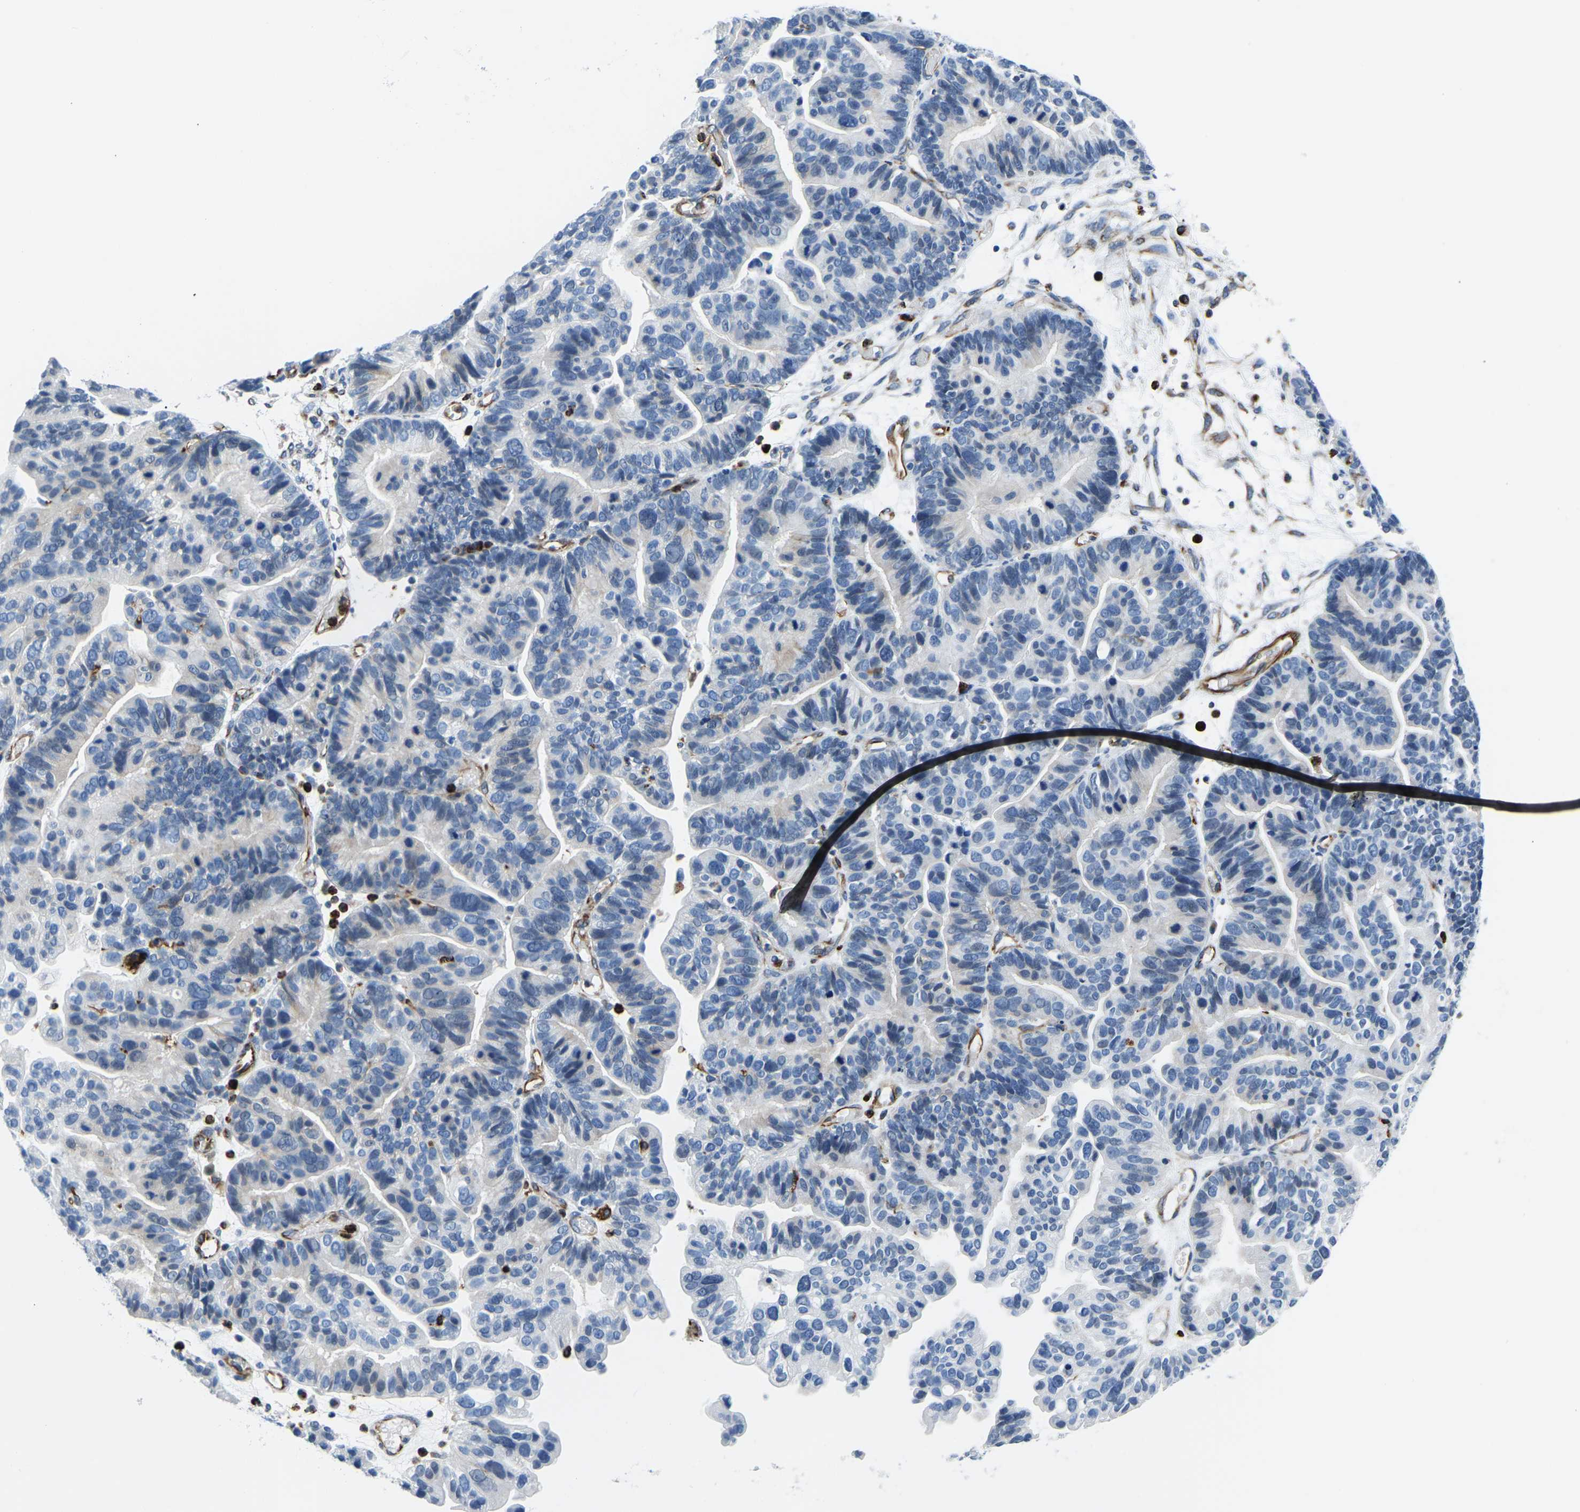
{"staining": {"intensity": "negative", "quantity": "none", "location": "none"}, "tissue": "ovarian cancer", "cell_type": "Tumor cells", "image_type": "cancer", "snomed": [{"axis": "morphology", "description": "Cystadenocarcinoma, serous, NOS"}, {"axis": "topography", "description": "Ovary"}], "caption": "A micrograph of human ovarian serous cystadenocarcinoma is negative for staining in tumor cells.", "gene": "MS4A3", "patient": {"sex": "female", "age": 56}}